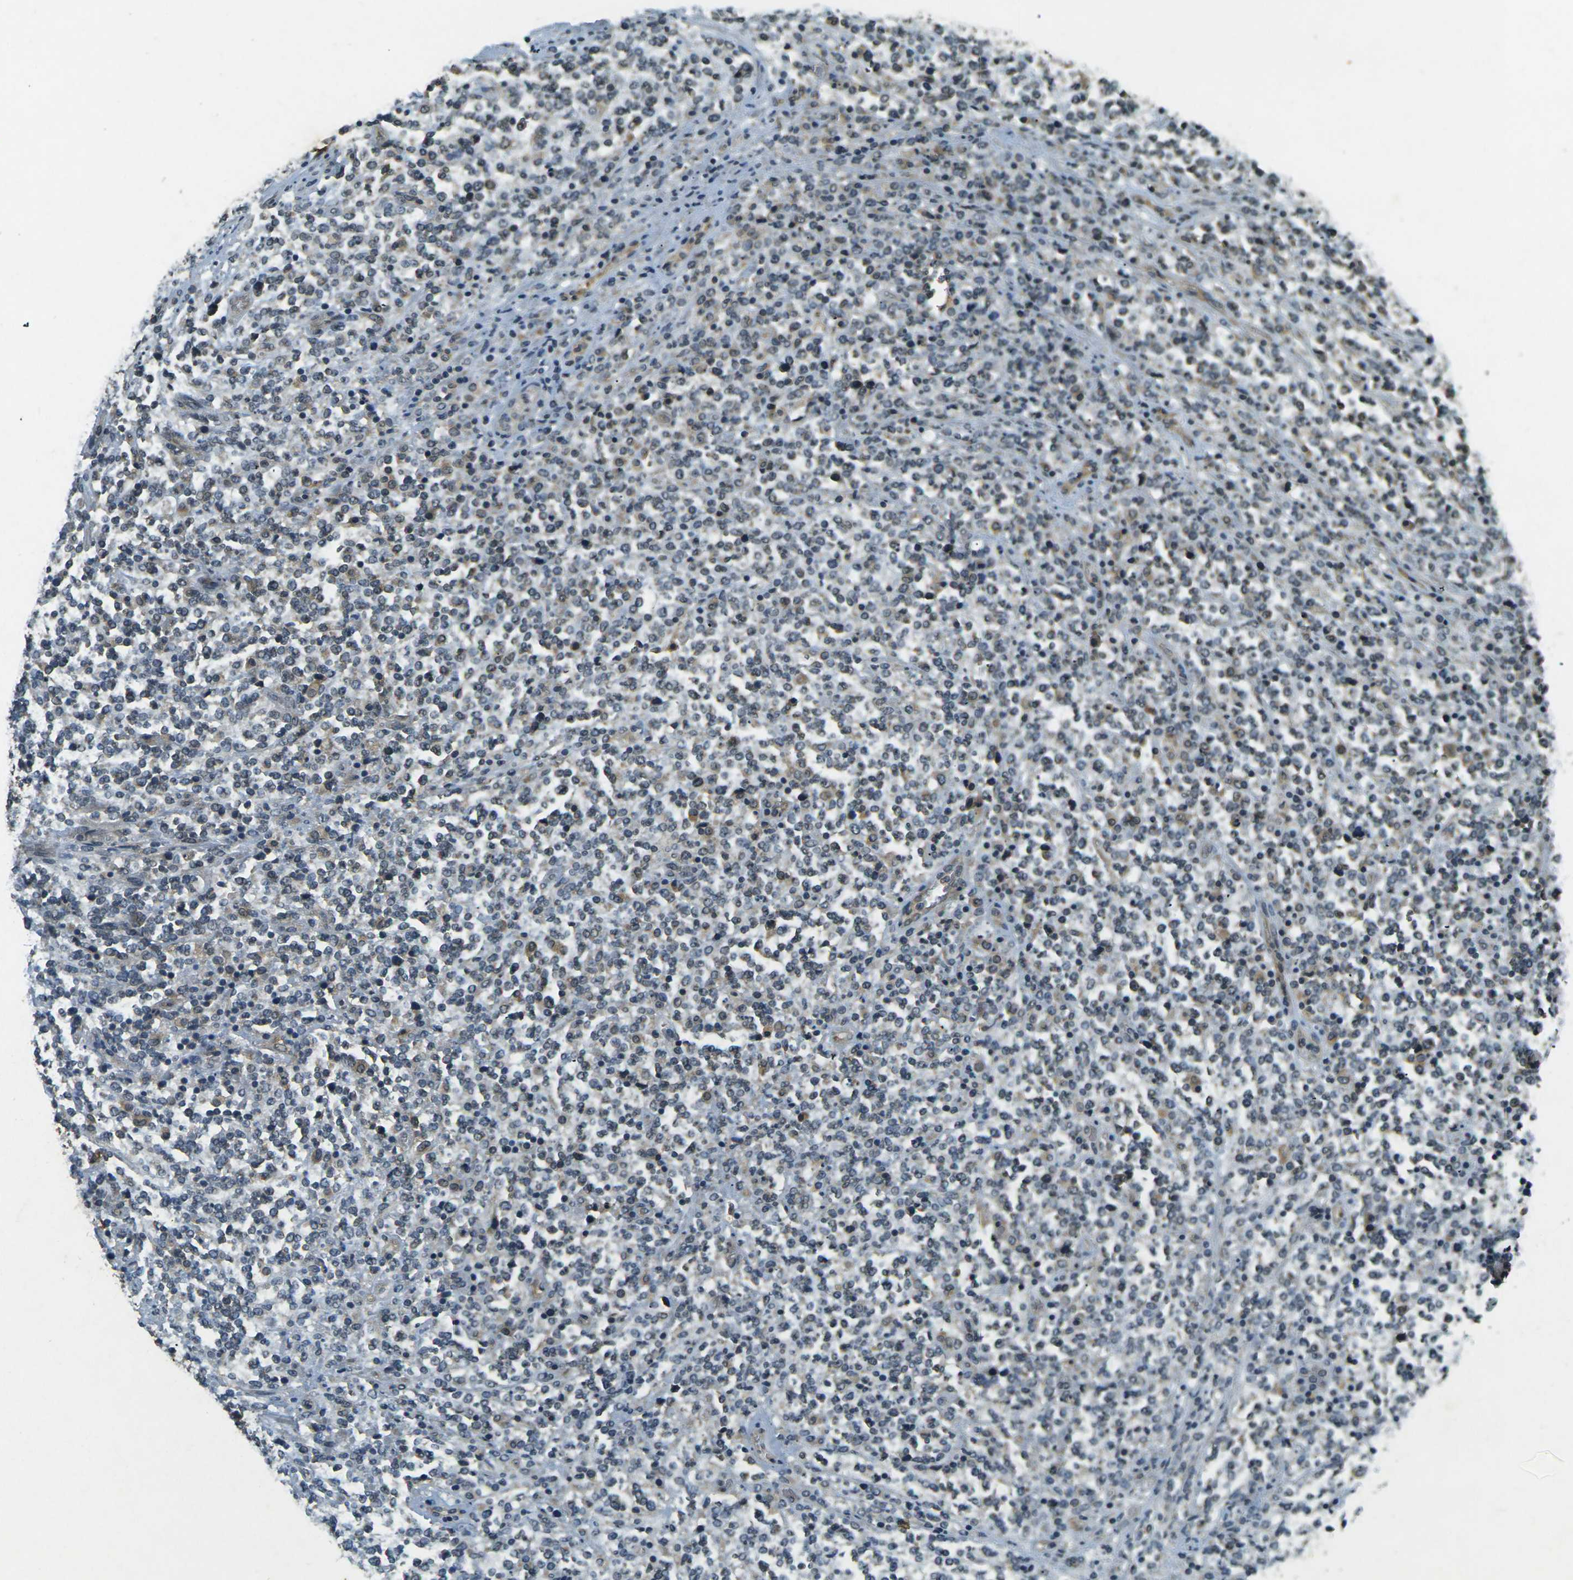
{"staining": {"intensity": "weak", "quantity": "<25%", "location": "cytoplasmic/membranous"}, "tissue": "lymphoma", "cell_type": "Tumor cells", "image_type": "cancer", "snomed": [{"axis": "morphology", "description": "Malignant lymphoma, non-Hodgkin's type, High grade"}, {"axis": "topography", "description": "Soft tissue"}], "caption": "This micrograph is of lymphoma stained with immunohistochemistry (IHC) to label a protein in brown with the nuclei are counter-stained blue. There is no expression in tumor cells.", "gene": "PDE2A", "patient": {"sex": "male", "age": 18}}